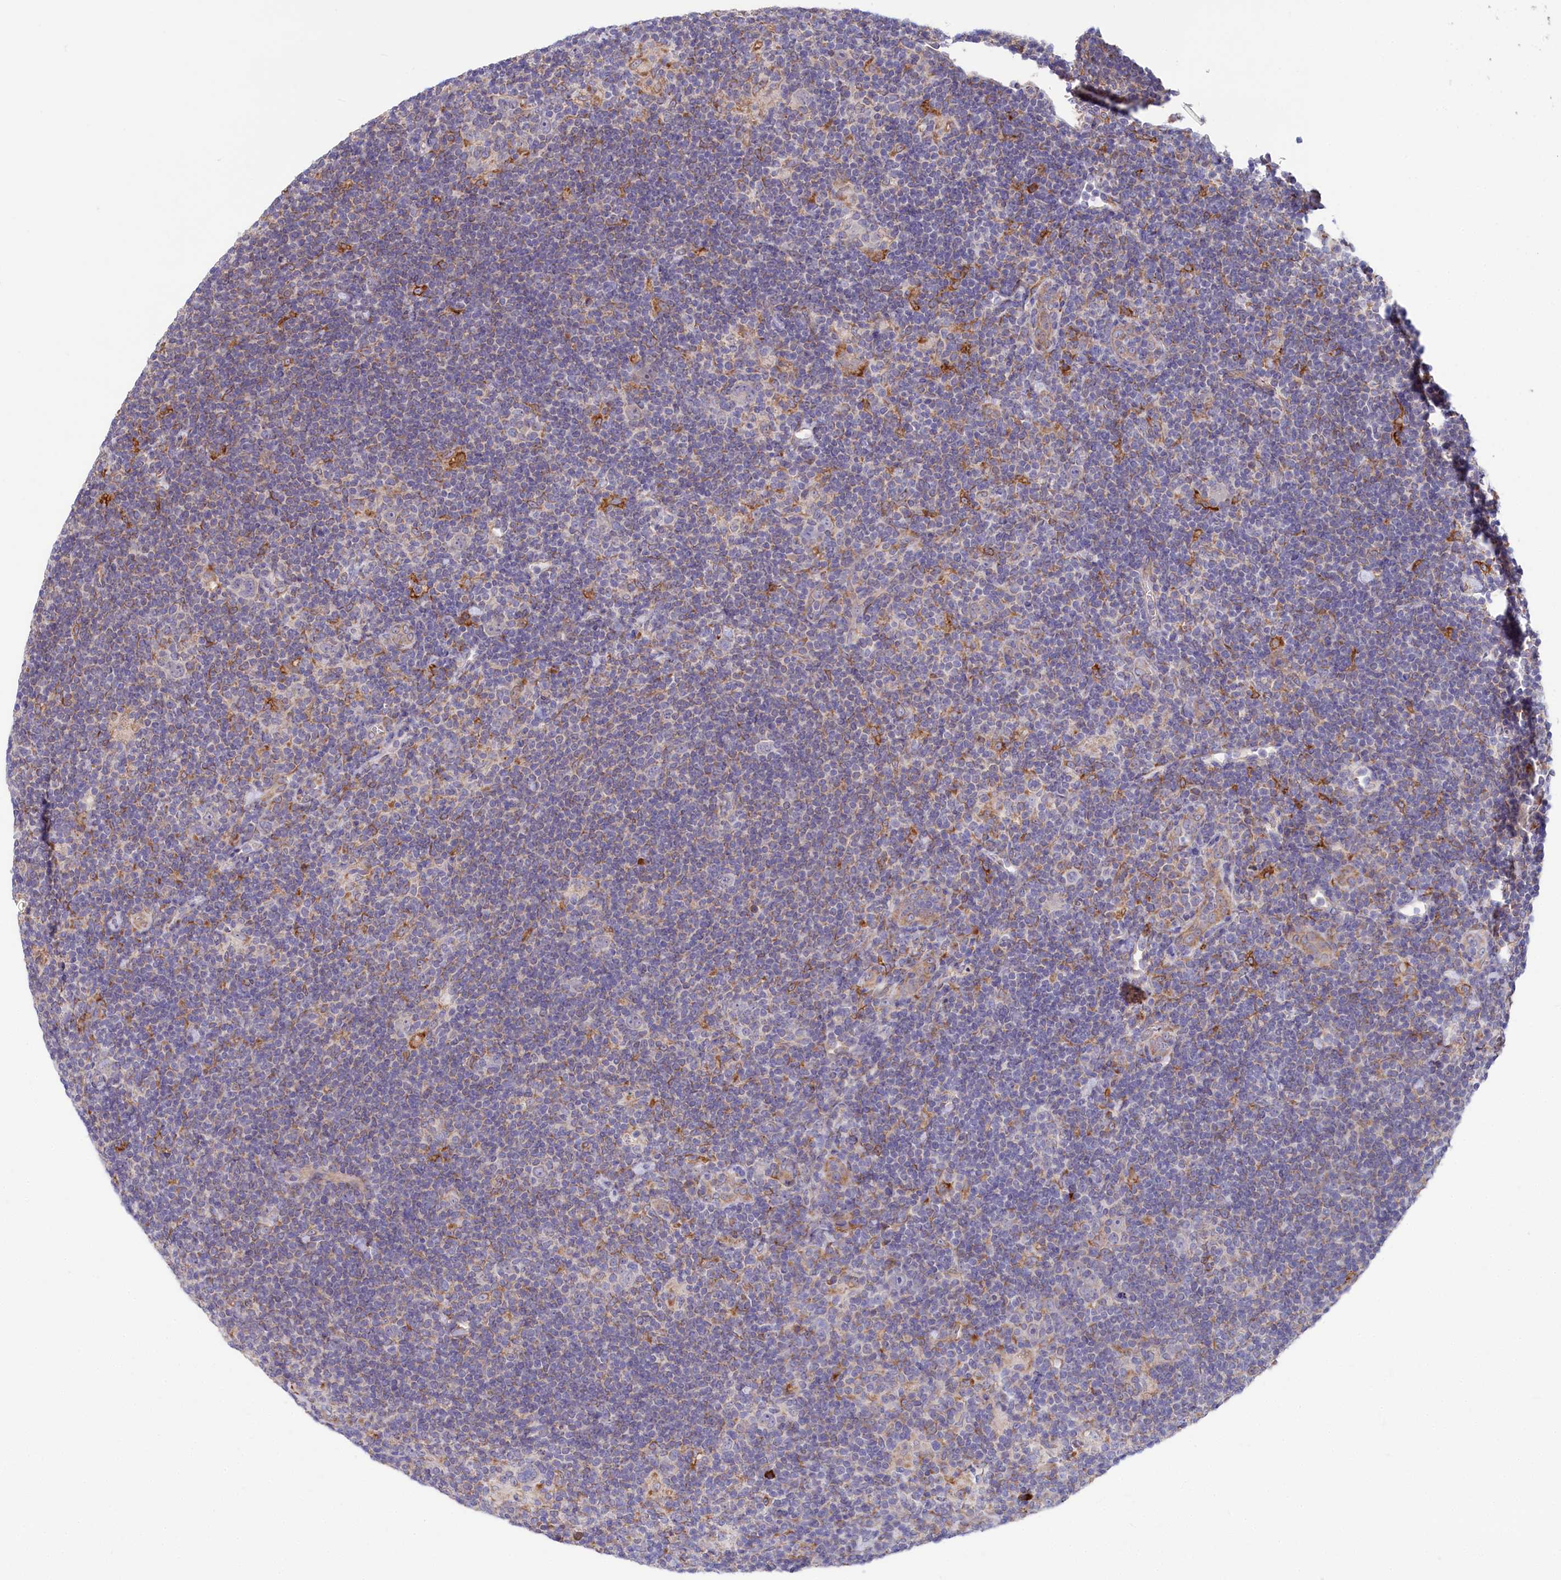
{"staining": {"intensity": "negative", "quantity": "none", "location": "none"}, "tissue": "lymphoma", "cell_type": "Tumor cells", "image_type": "cancer", "snomed": [{"axis": "morphology", "description": "Hodgkin's disease, NOS"}, {"axis": "topography", "description": "Lymph node"}], "caption": "An IHC micrograph of Hodgkin's disease is shown. There is no staining in tumor cells of Hodgkin's disease.", "gene": "CHID1", "patient": {"sex": "female", "age": 57}}